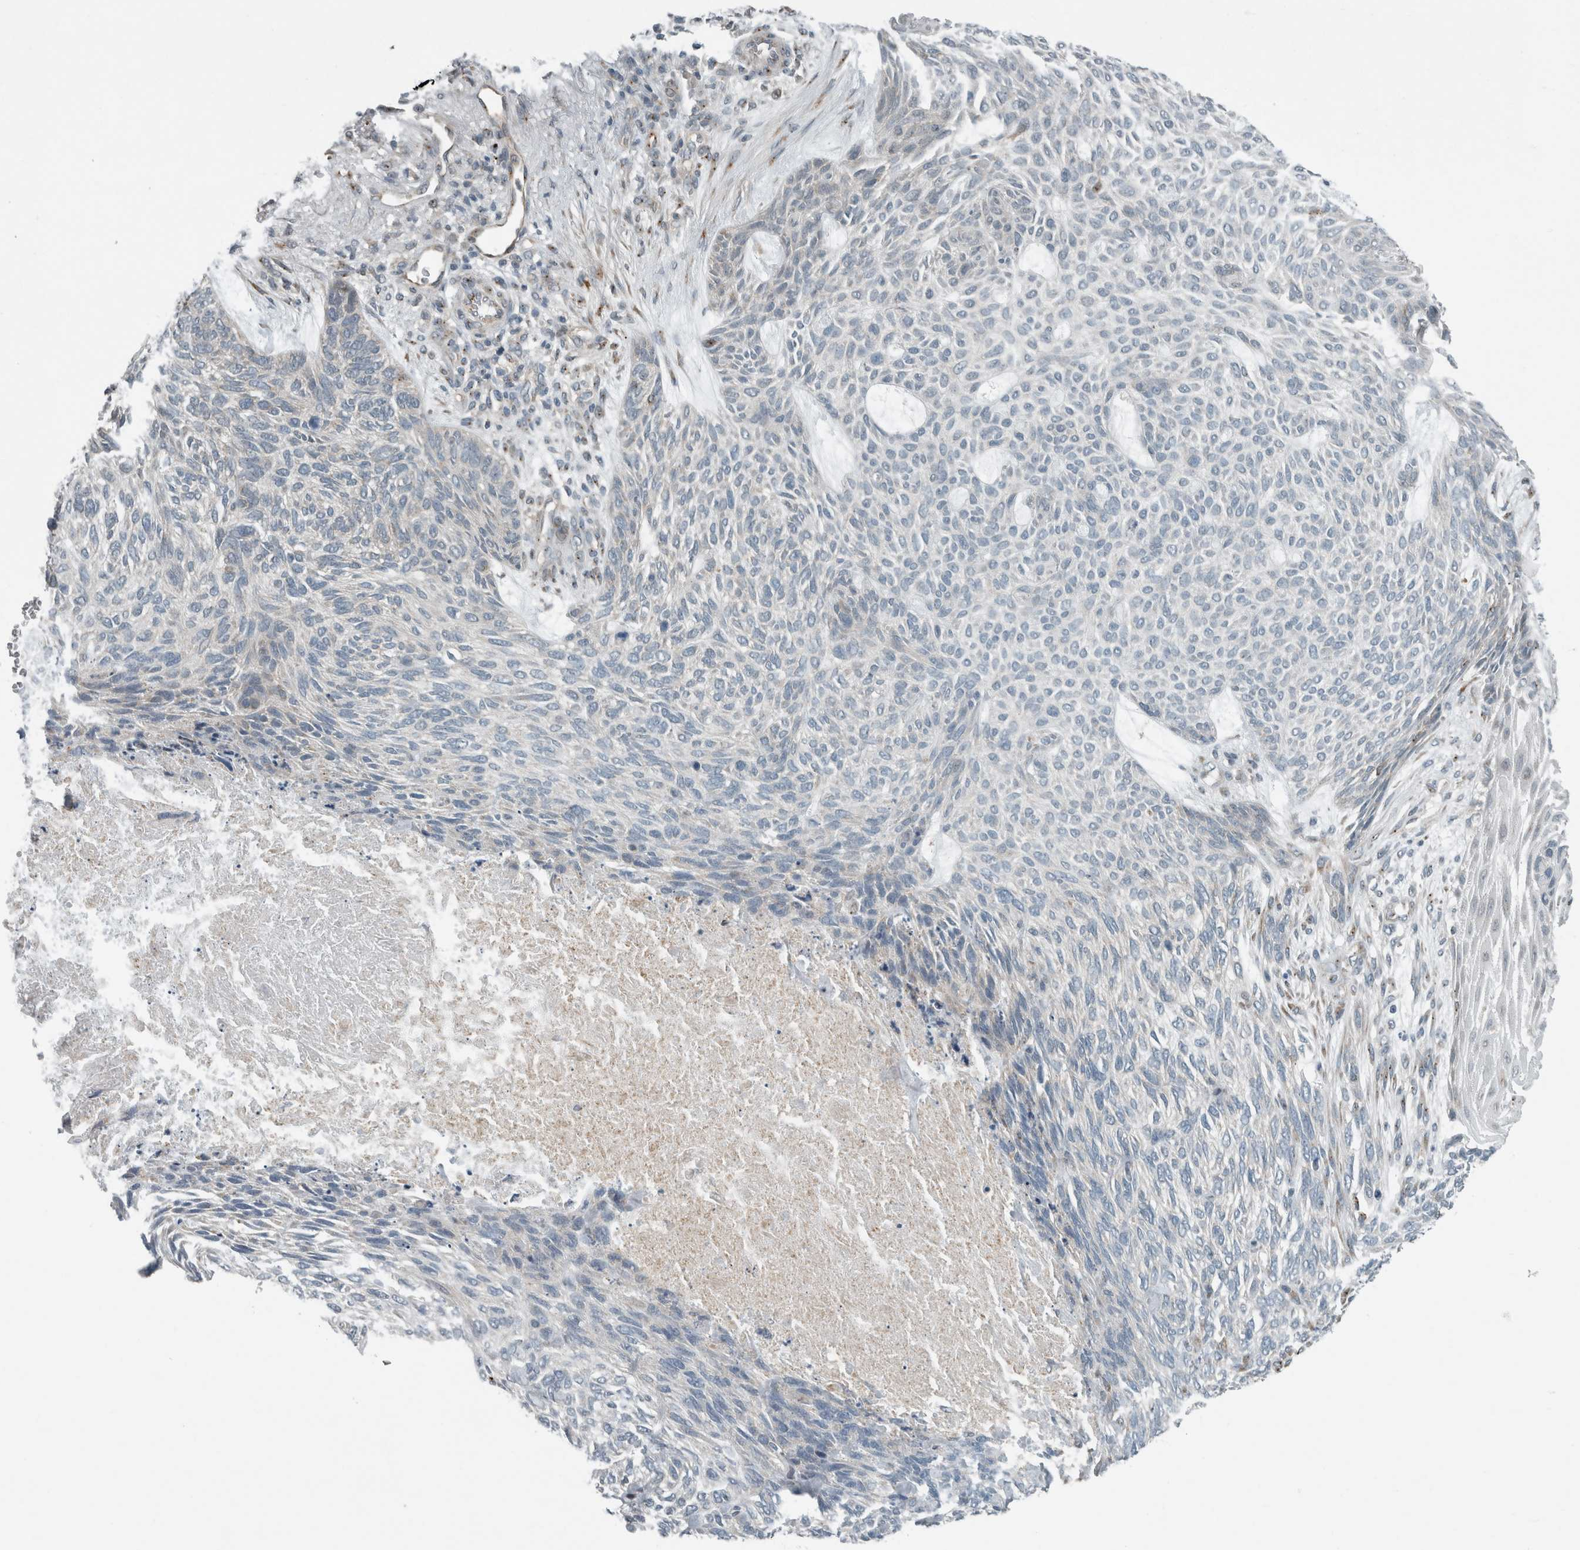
{"staining": {"intensity": "negative", "quantity": "none", "location": "none"}, "tissue": "skin cancer", "cell_type": "Tumor cells", "image_type": "cancer", "snomed": [{"axis": "morphology", "description": "Basal cell carcinoma"}, {"axis": "topography", "description": "Skin"}], "caption": "High power microscopy histopathology image of an immunohistochemistry micrograph of skin basal cell carcinoma, revealing no significant staining in tumor cells.", "gene": "KIF1C", "patient": {"sex": "male", "age": 55}}